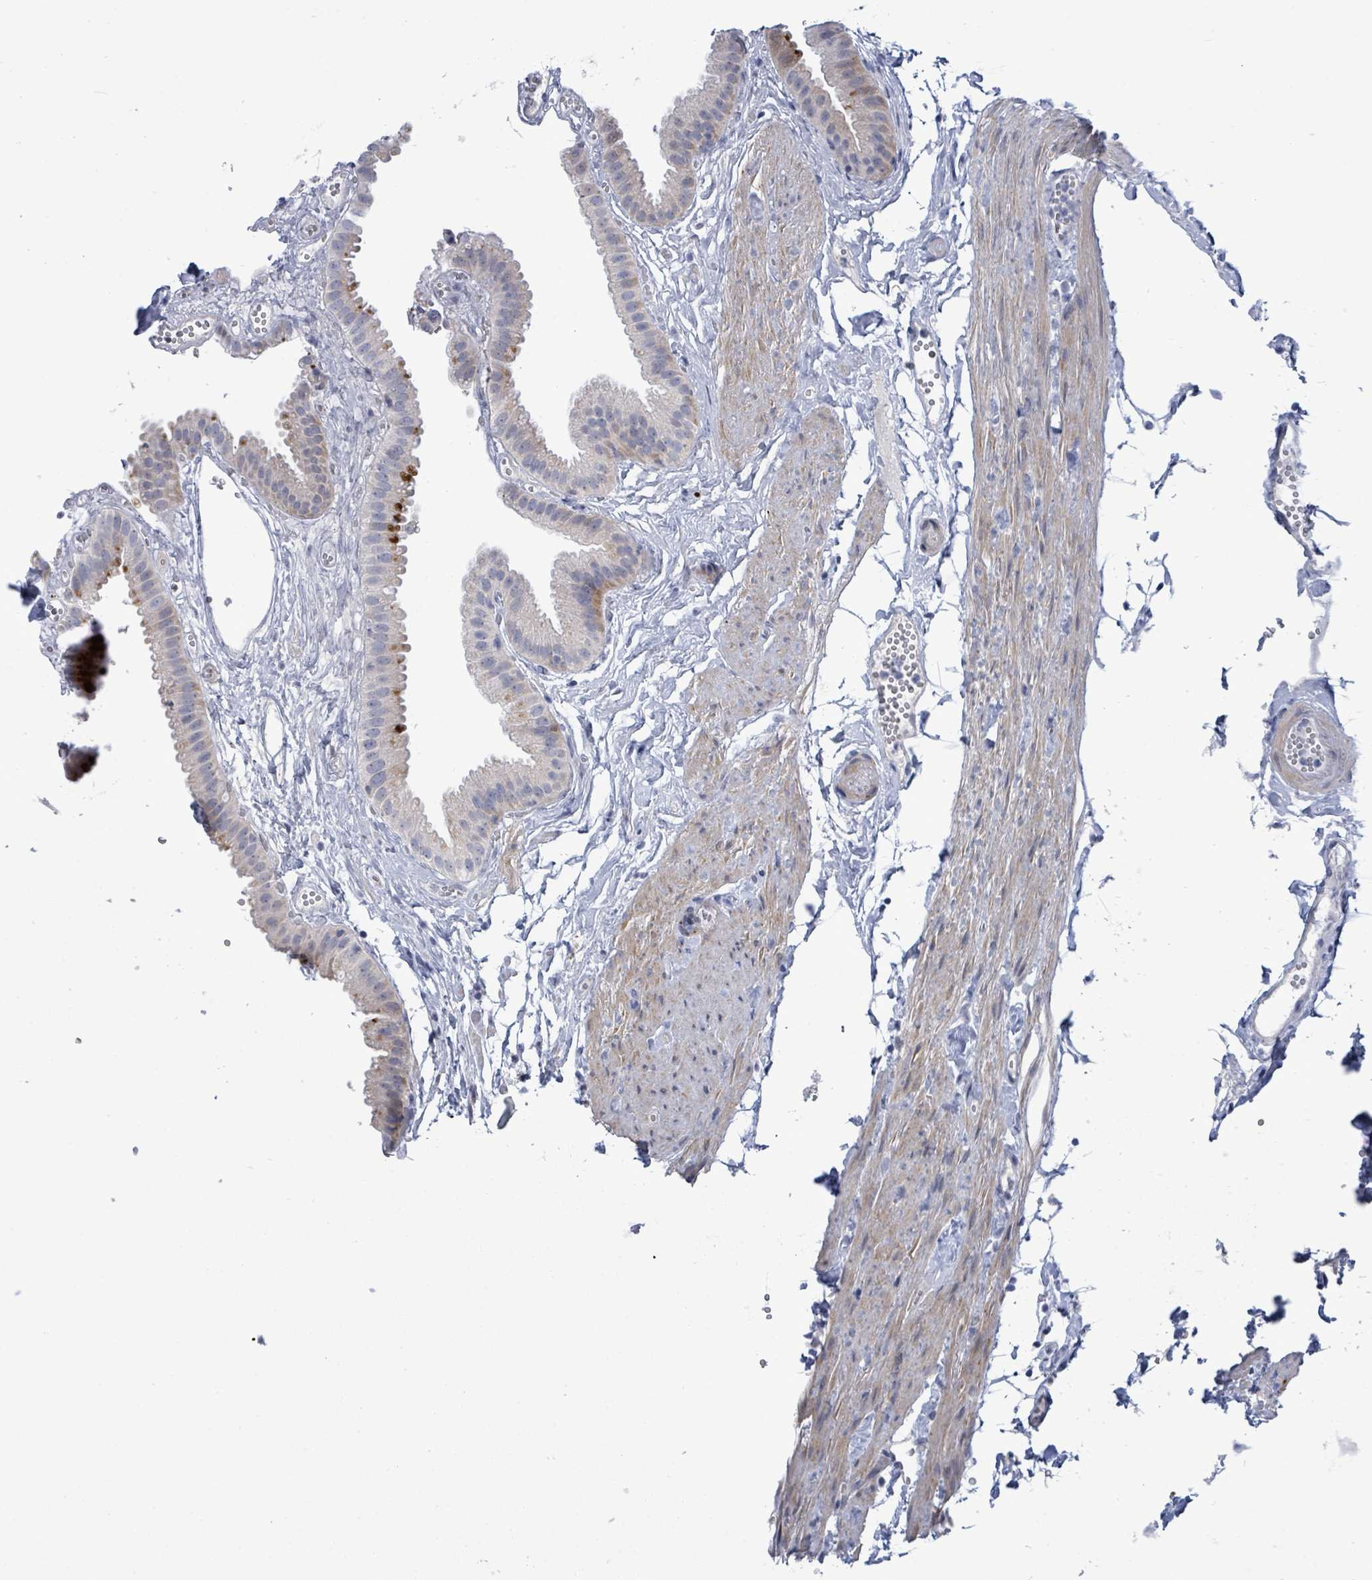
{"staining": {"intensity": "strong", "quantity": "<25%", "location": "cytoplasmic/membranous"}, "tissue": "gallbladder", "cell_type": "Glandular cells", "image_type": "normal", "snomed": [{"axis": "morphology", "description": "Normal tissue, NOS"}, {"axis": "topography", "description": "Gallbladder"}], "caption": "This photomicrograph demonstrates IHC staining of unremarkable gallbladder, with medium strong cytoplasmic/membranous staining in about <25% of glandular cells.", "gene": "CT45A10", "patient": {"sex": "female", "age": 61}}